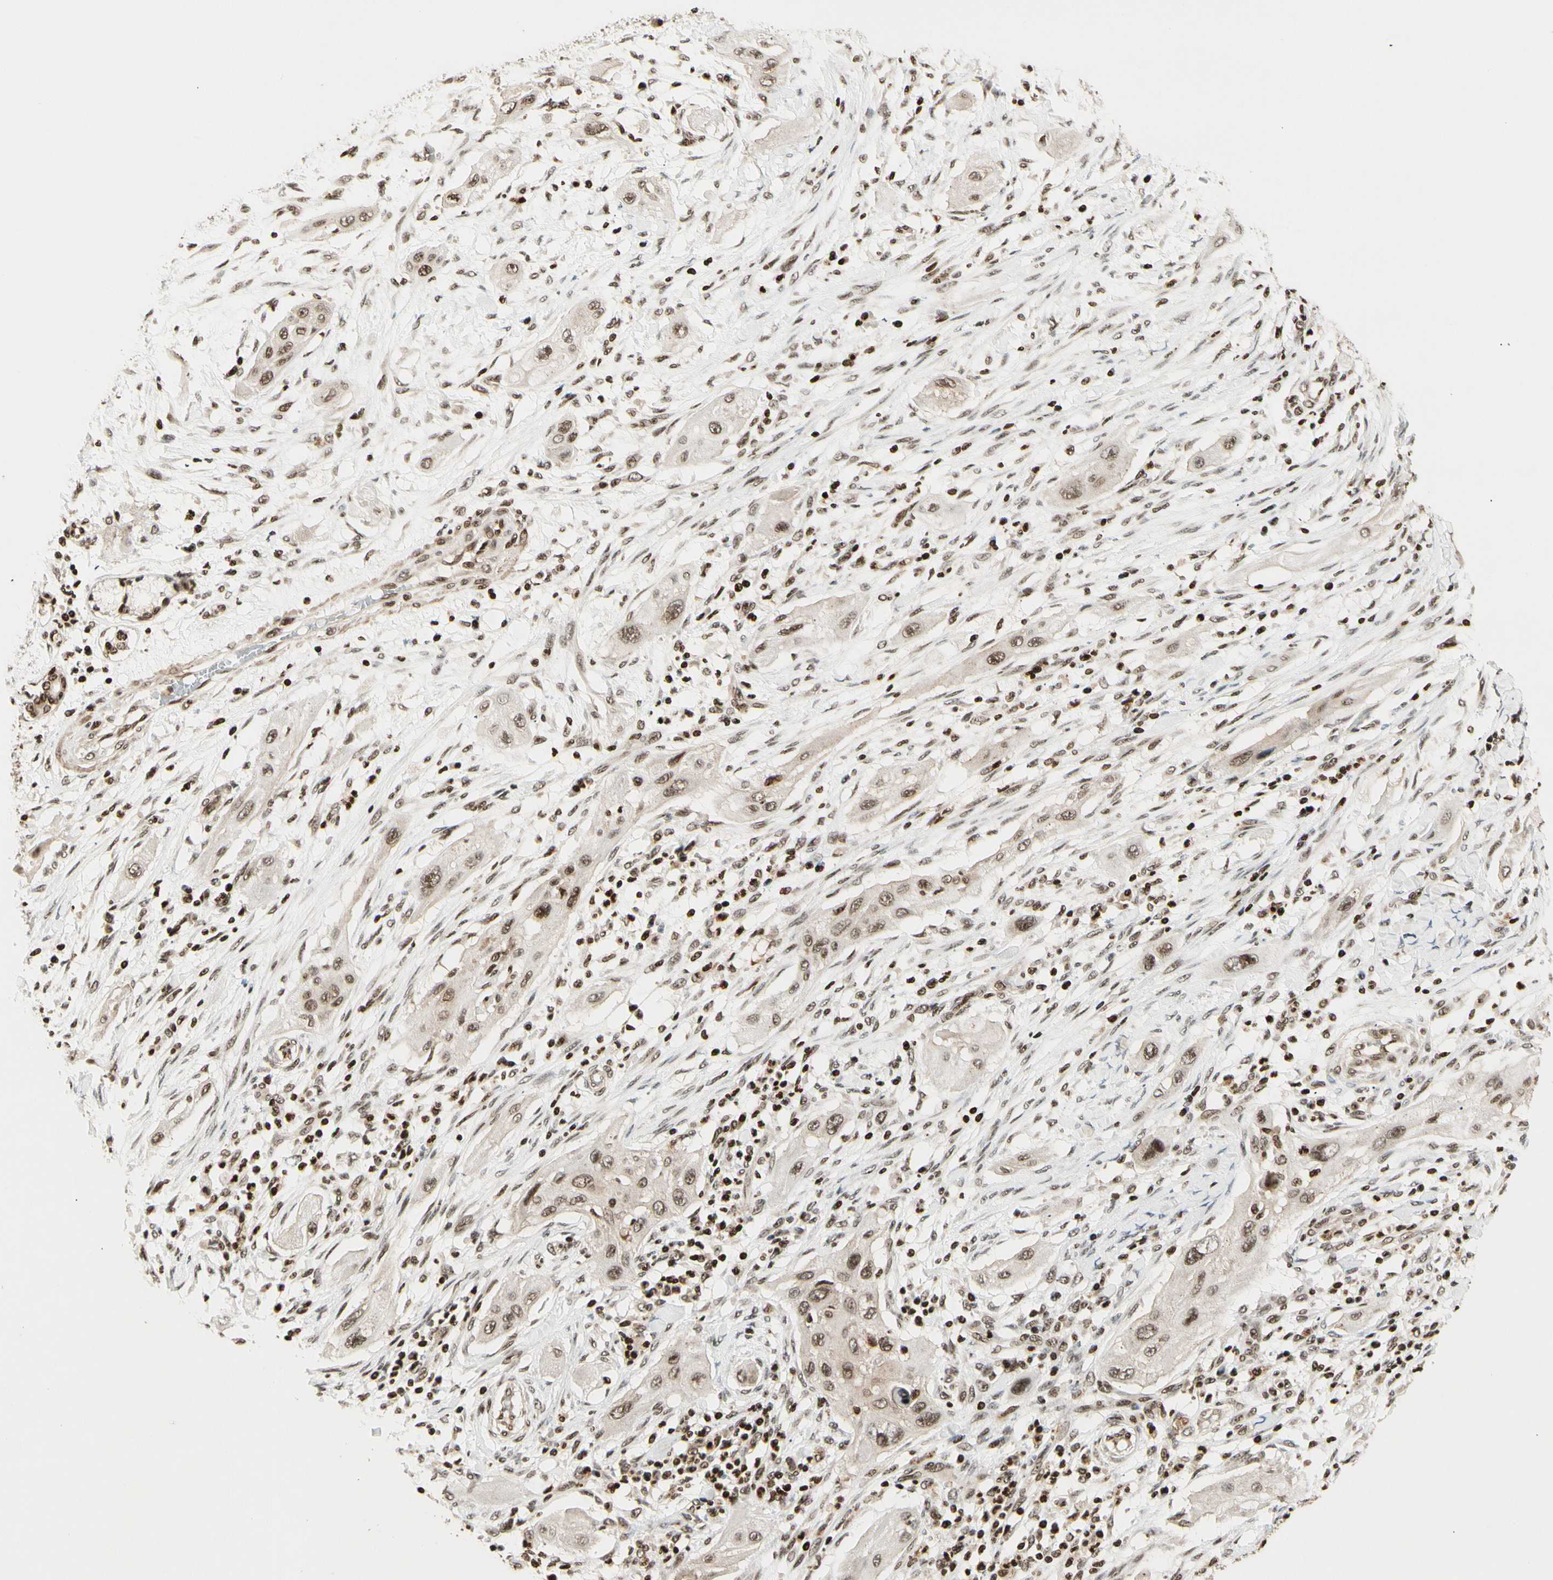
{"staining": {"intensity": "weak", "quantity": ">75%", "location": "nuclear"}, "tissue": "lung cancer", "cell_type": "Tumor cells", "image_type": "cancer", "snomed": [{"axis": "morphology", "description": "Squamous cell carcinoma, NOS"}, {"axis": "topography", "description": "Lung"}], "caption": "Lung squamous cell carcinoma stained with a protein marker exhibits weak staining in tumor cells.", "gene": "TSHZ3", "patient": {"sex": "female", "age": 47}}